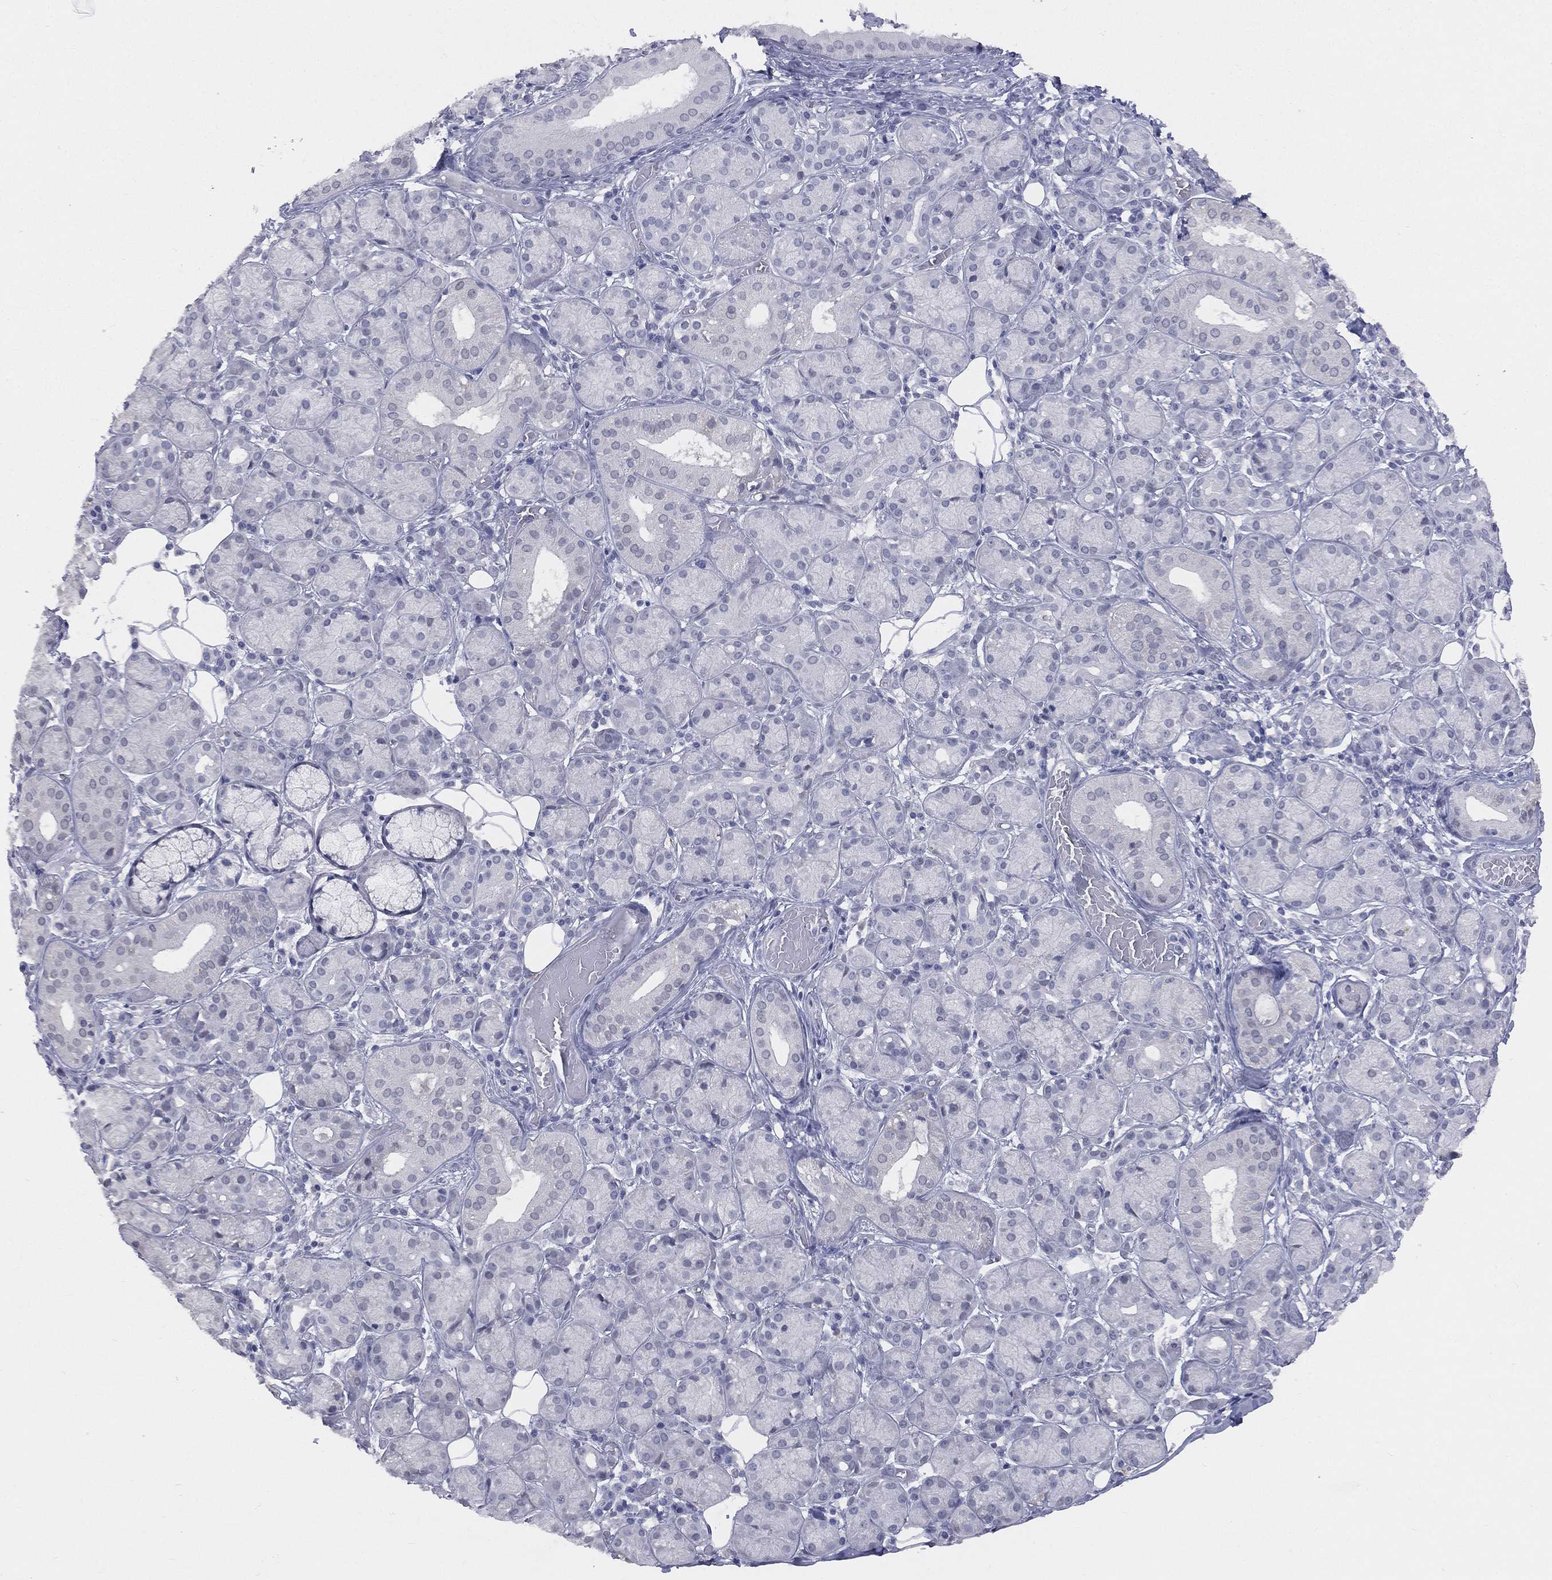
{"staining": {"intensity": "negative", "quantity": "none", "location": "none"}, "tissue": "salivary gland", "cell_type": "Glandular cells", "image_type": "normal", "snomed": [{"axis": "morphology", "description": "Normal tissue, NOS"}, {"axis": "topography", "description": "Salivary gland"}], "caption": "Glandular cells are negative for protein expression in unremarkable human salivary gland.", "gene": "DMKN", "patient": {"sex": "male", "age": 71}}